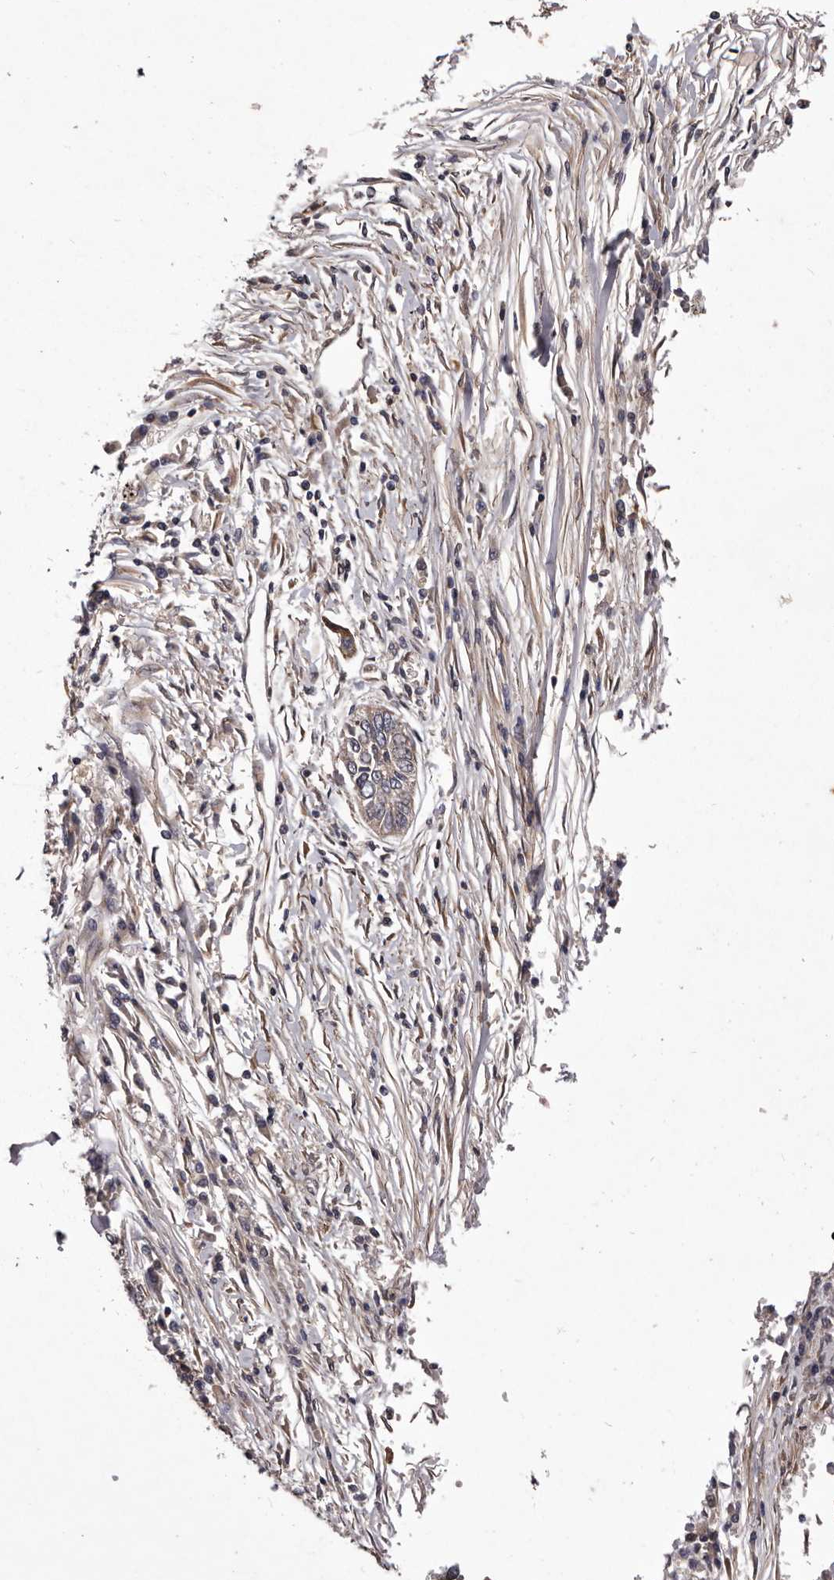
{"staining": {"intensity": "weak", "quantity": "25%-75%", "location": "cytoplasmic/membranous"}, "tissue": "lung cancer", "cell_type": "Tumor cells", "image_type": "cancer", "snomed": [{"axis": "morphology", "description": "Normal tissue, NOS"}, {"axis": "morphology", "description": "Squamous cell carcinoma, NOS"}, {"axis": "topography", "description": "Cartilage tissue"}, {"axis": "topography", "description": "Bronchus"}, {"axis": "topography", "description": "Lung"}, {"axis": "topography", "description": "Peripheral nerve tissue"}], "caption": "Immunohistochemistry of squamous cell carcinoma (lung) displays low levels of weak cytoplasmic/membranous staining in approximately 25%-75% of tumor cells.", "gene": "CELF3", "patient": {"sex": "female", "age": 49}}